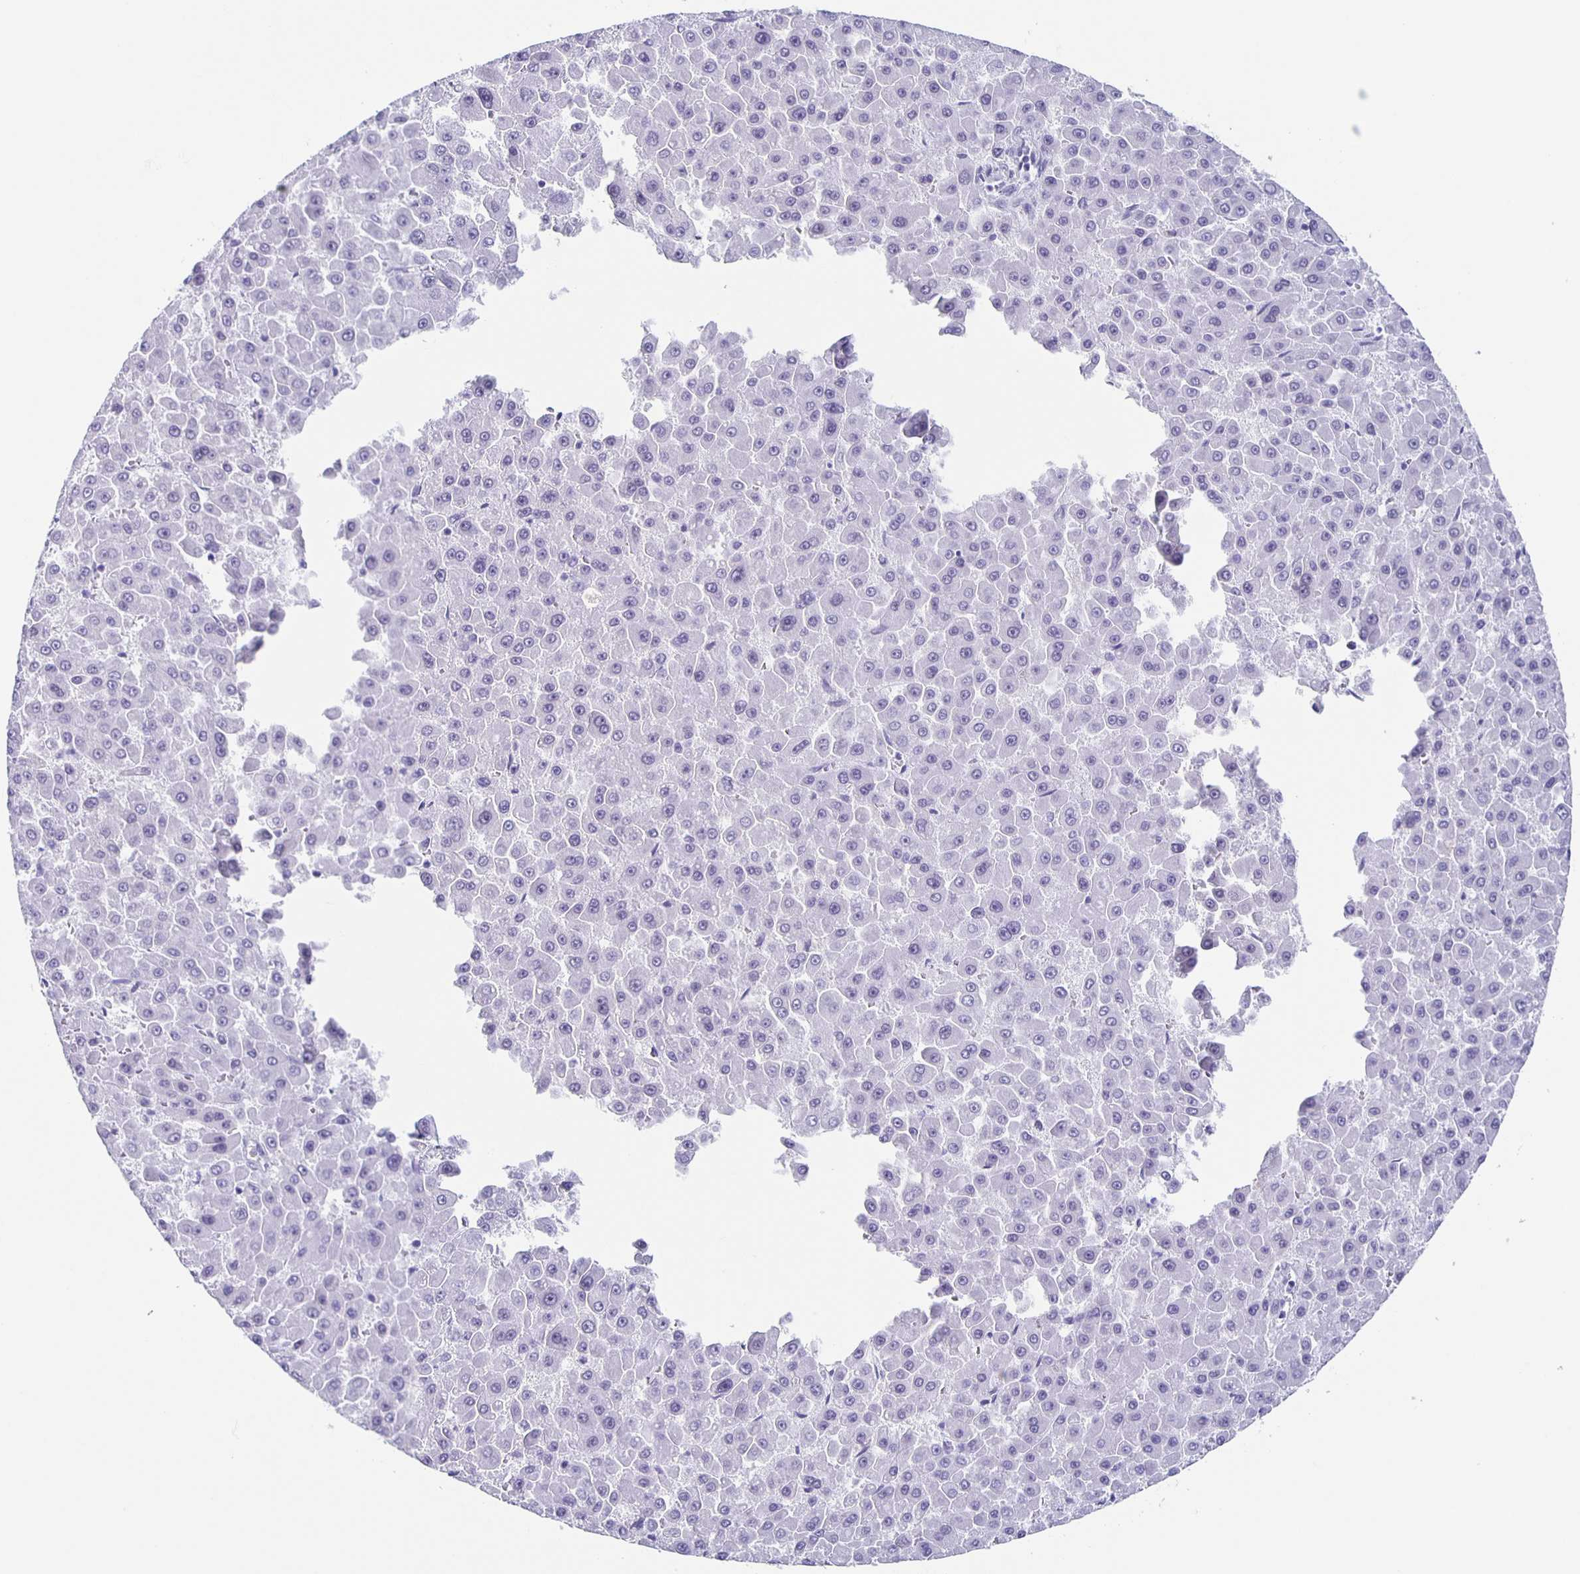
{"staining": {"intensity": "negative", "quantity": "none", "location": "none"}, "tissue": "liver cancer", "cell_type": "Tumor cells", "image_type": "cancer", "snomed": [{"axis": "morphology", "description": "Carcinoma, Hepatocellular, NOS"}, {"axis": "topography", "description": "Liver"}], "caption": "There is no significant staining in tumor cells of liver cancer. (DAB (3,3'-diaminobenzidine) IHC with hematoxylin counter stain).", "gene": "TPPP", "patient": {"sex": "male", "age": 78}}